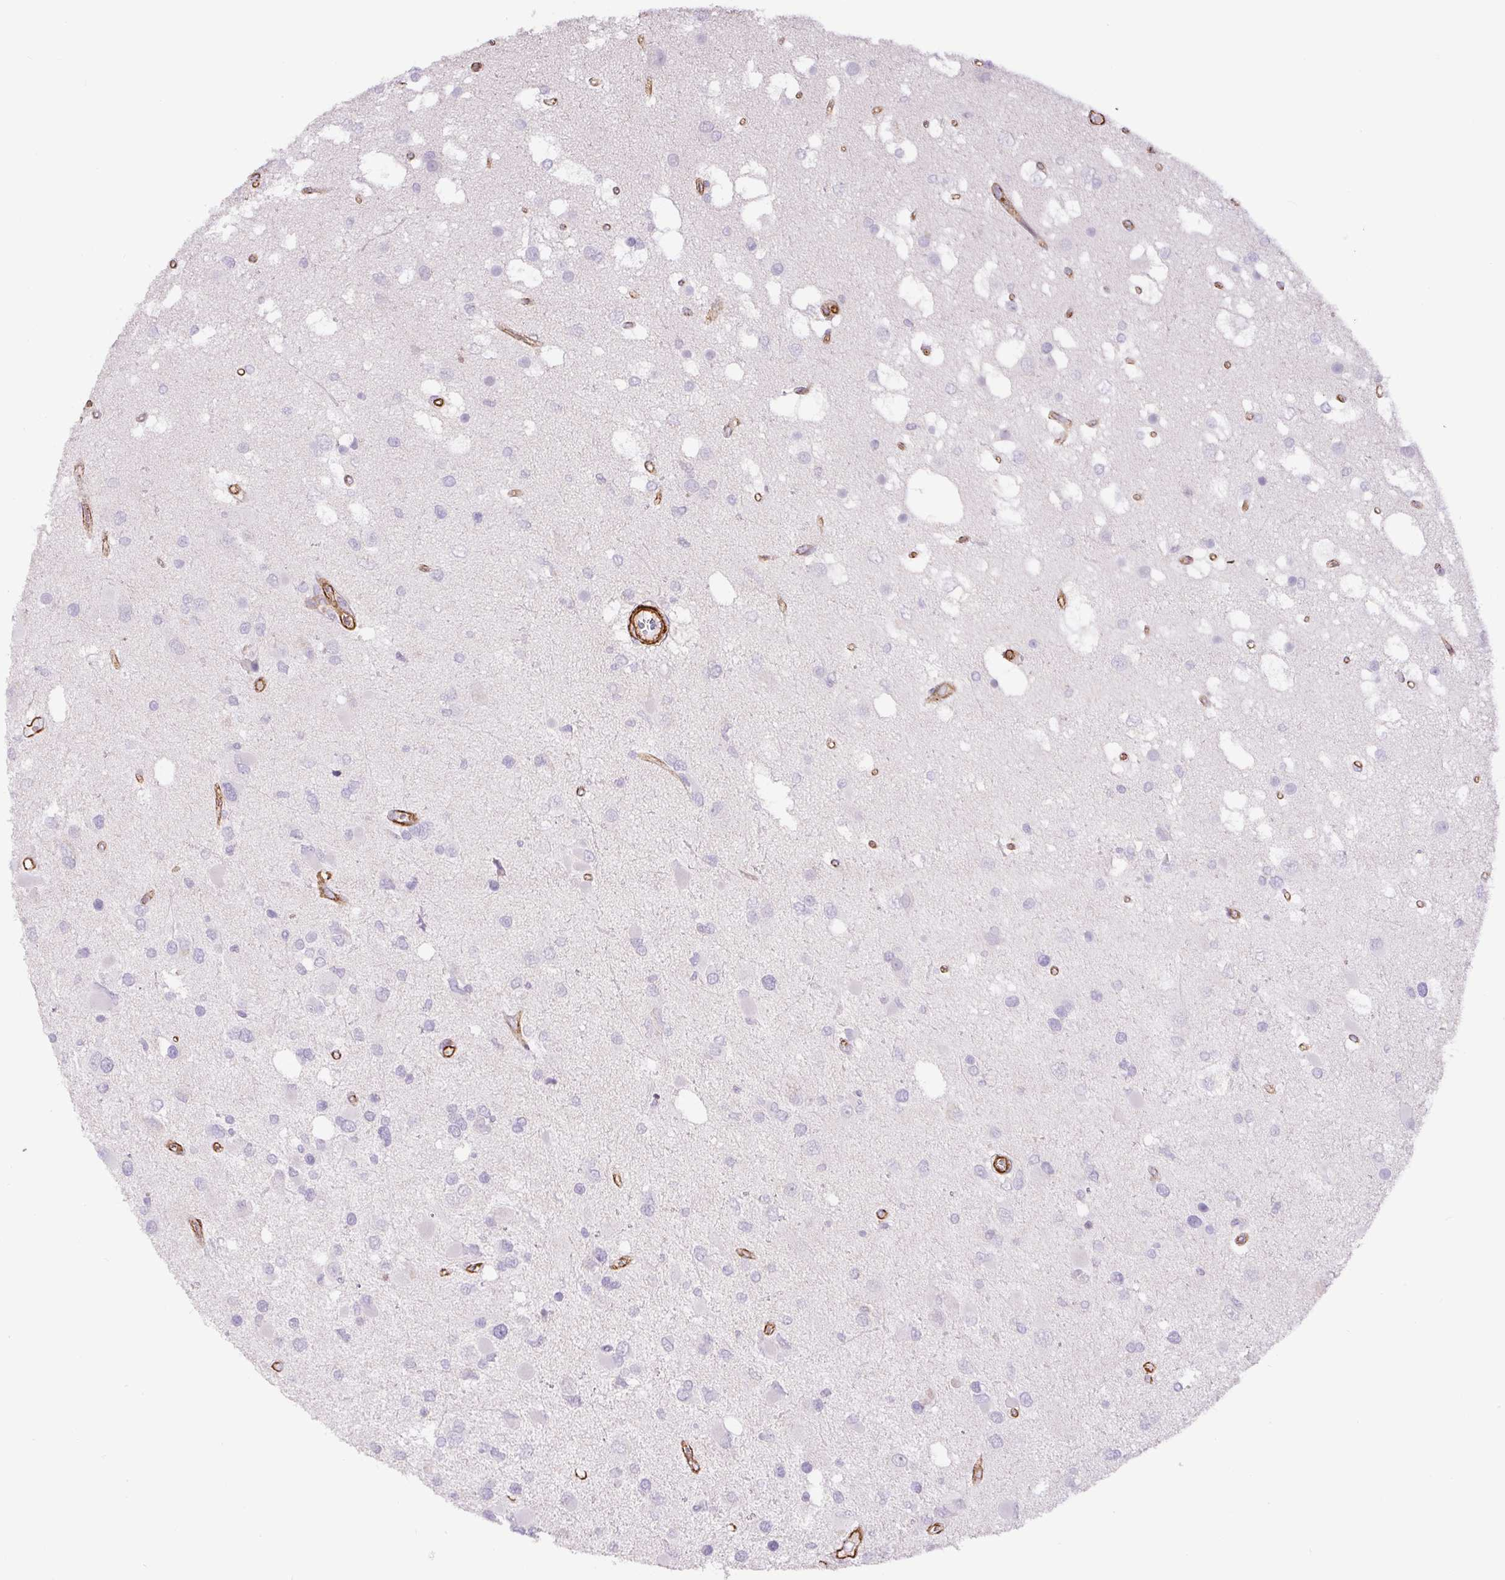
{"staining": {"intensity": "negative", "quantity": "none", "location": "none"}, "tissue": "glioma", "cell_type": "Tumor cells", "image_type": "cancer", "snomed": [{"axis": "morphology", "description": "Glioma, malignant, High grade"}, {"axis": "topography", "description": "Brain"}], "caption": "Image shows no significant protein staining in tumor cells of glioma. (DAB IHC, high magnification).", "gene": "MYL12A", "patient": {"sex": "male", "age": 53}}